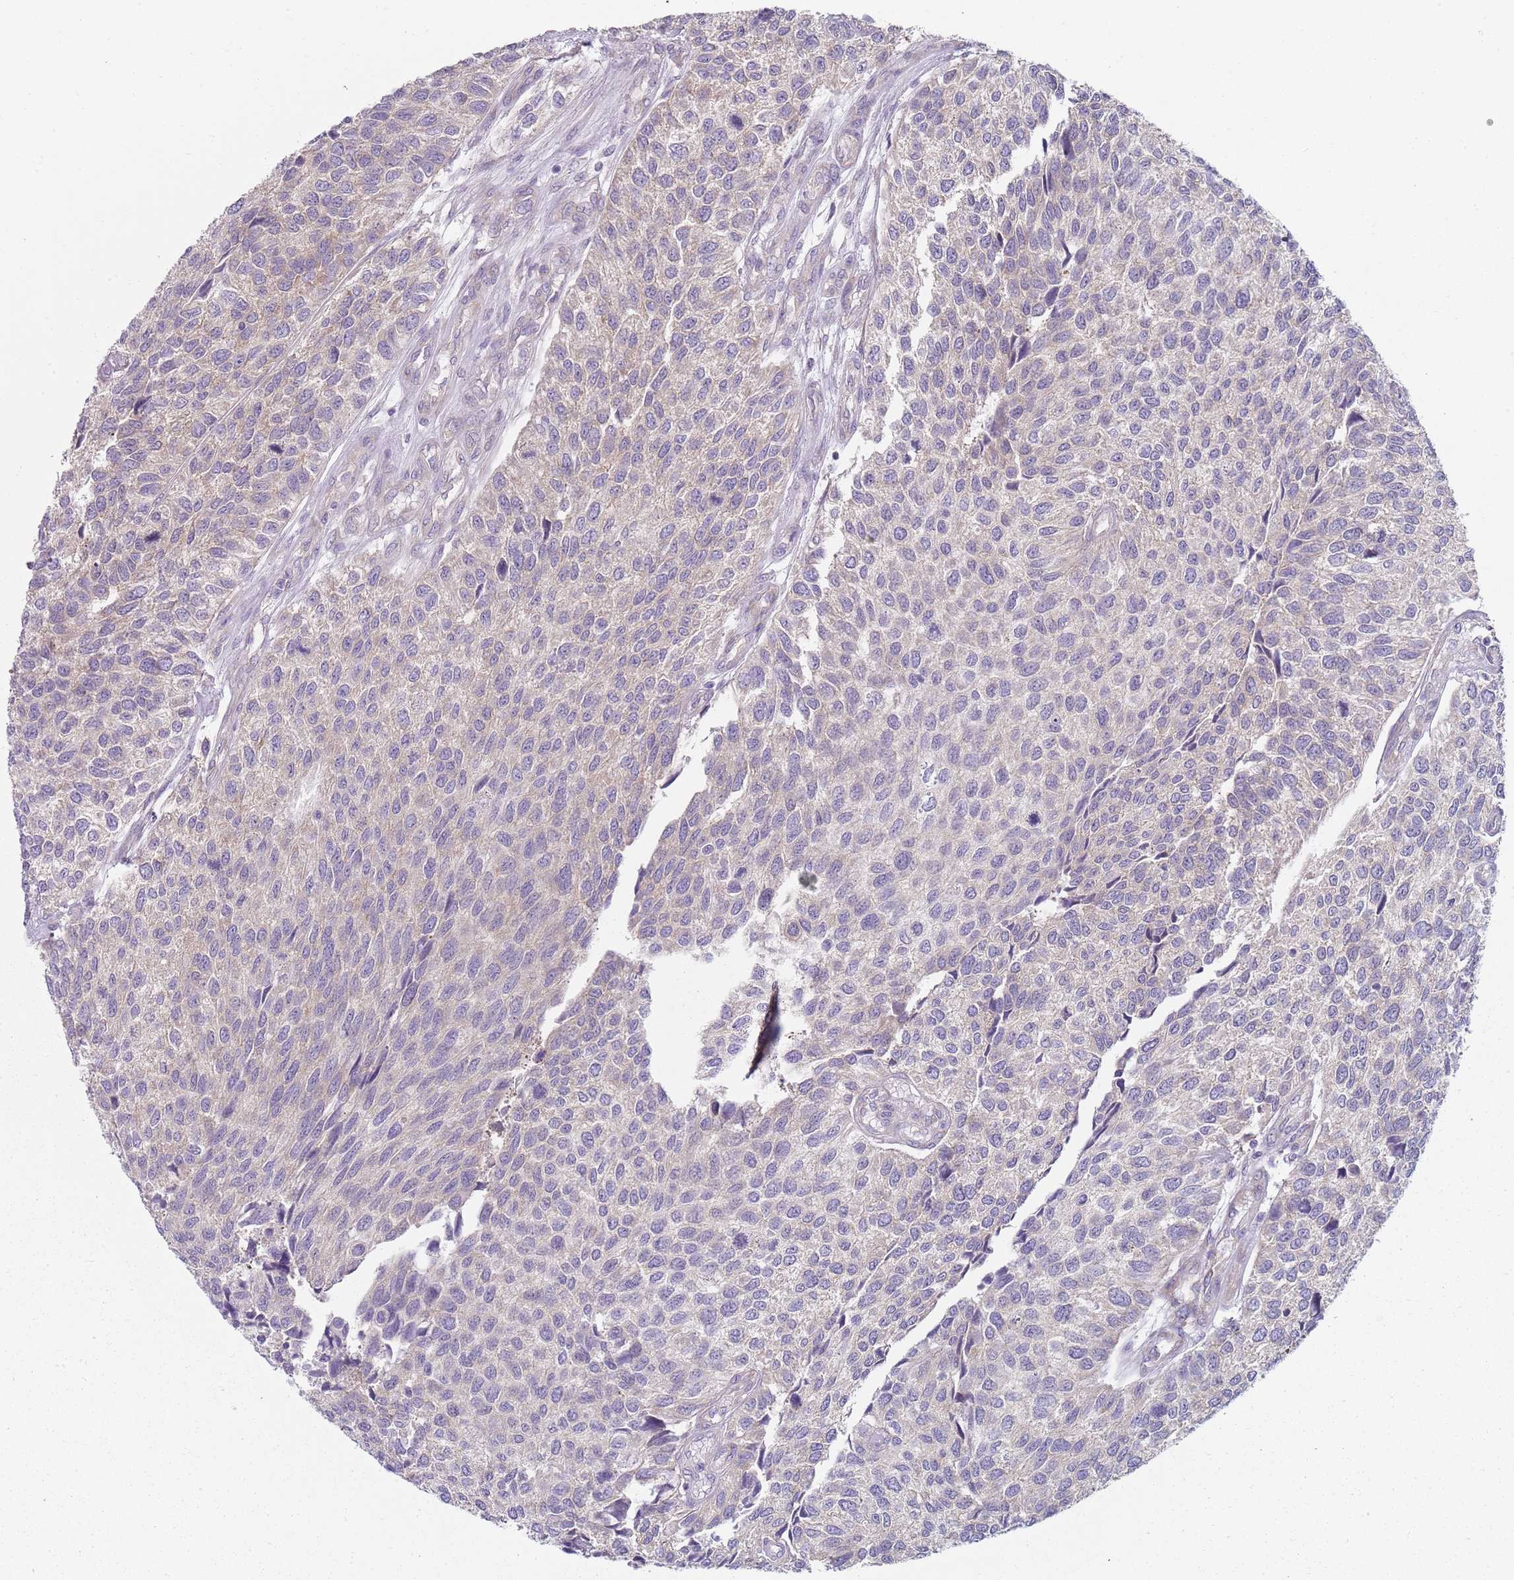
{"staining": {"intensity": "negative", "quantity": "none", "location": "none"}, "tissue": "urothelial cancer", "cell_type": "Tumor cells", "image_type": "cancer", "snomed": [{"axis": "morphology", "description": "Urothelial carcinoma, NOS"}, {"axis": "topography", "description": "Urinary bladder"}], "caption": "Immunohistochemistry histopathology image of neoplastic tissue: human urothelial cancer stained with DAB (3,3'-diaminobenzidine) shows no significant protein staining in tumor cells.", "gene": "SLC26A6", "patient": {"sex": "male", "age": 55}}